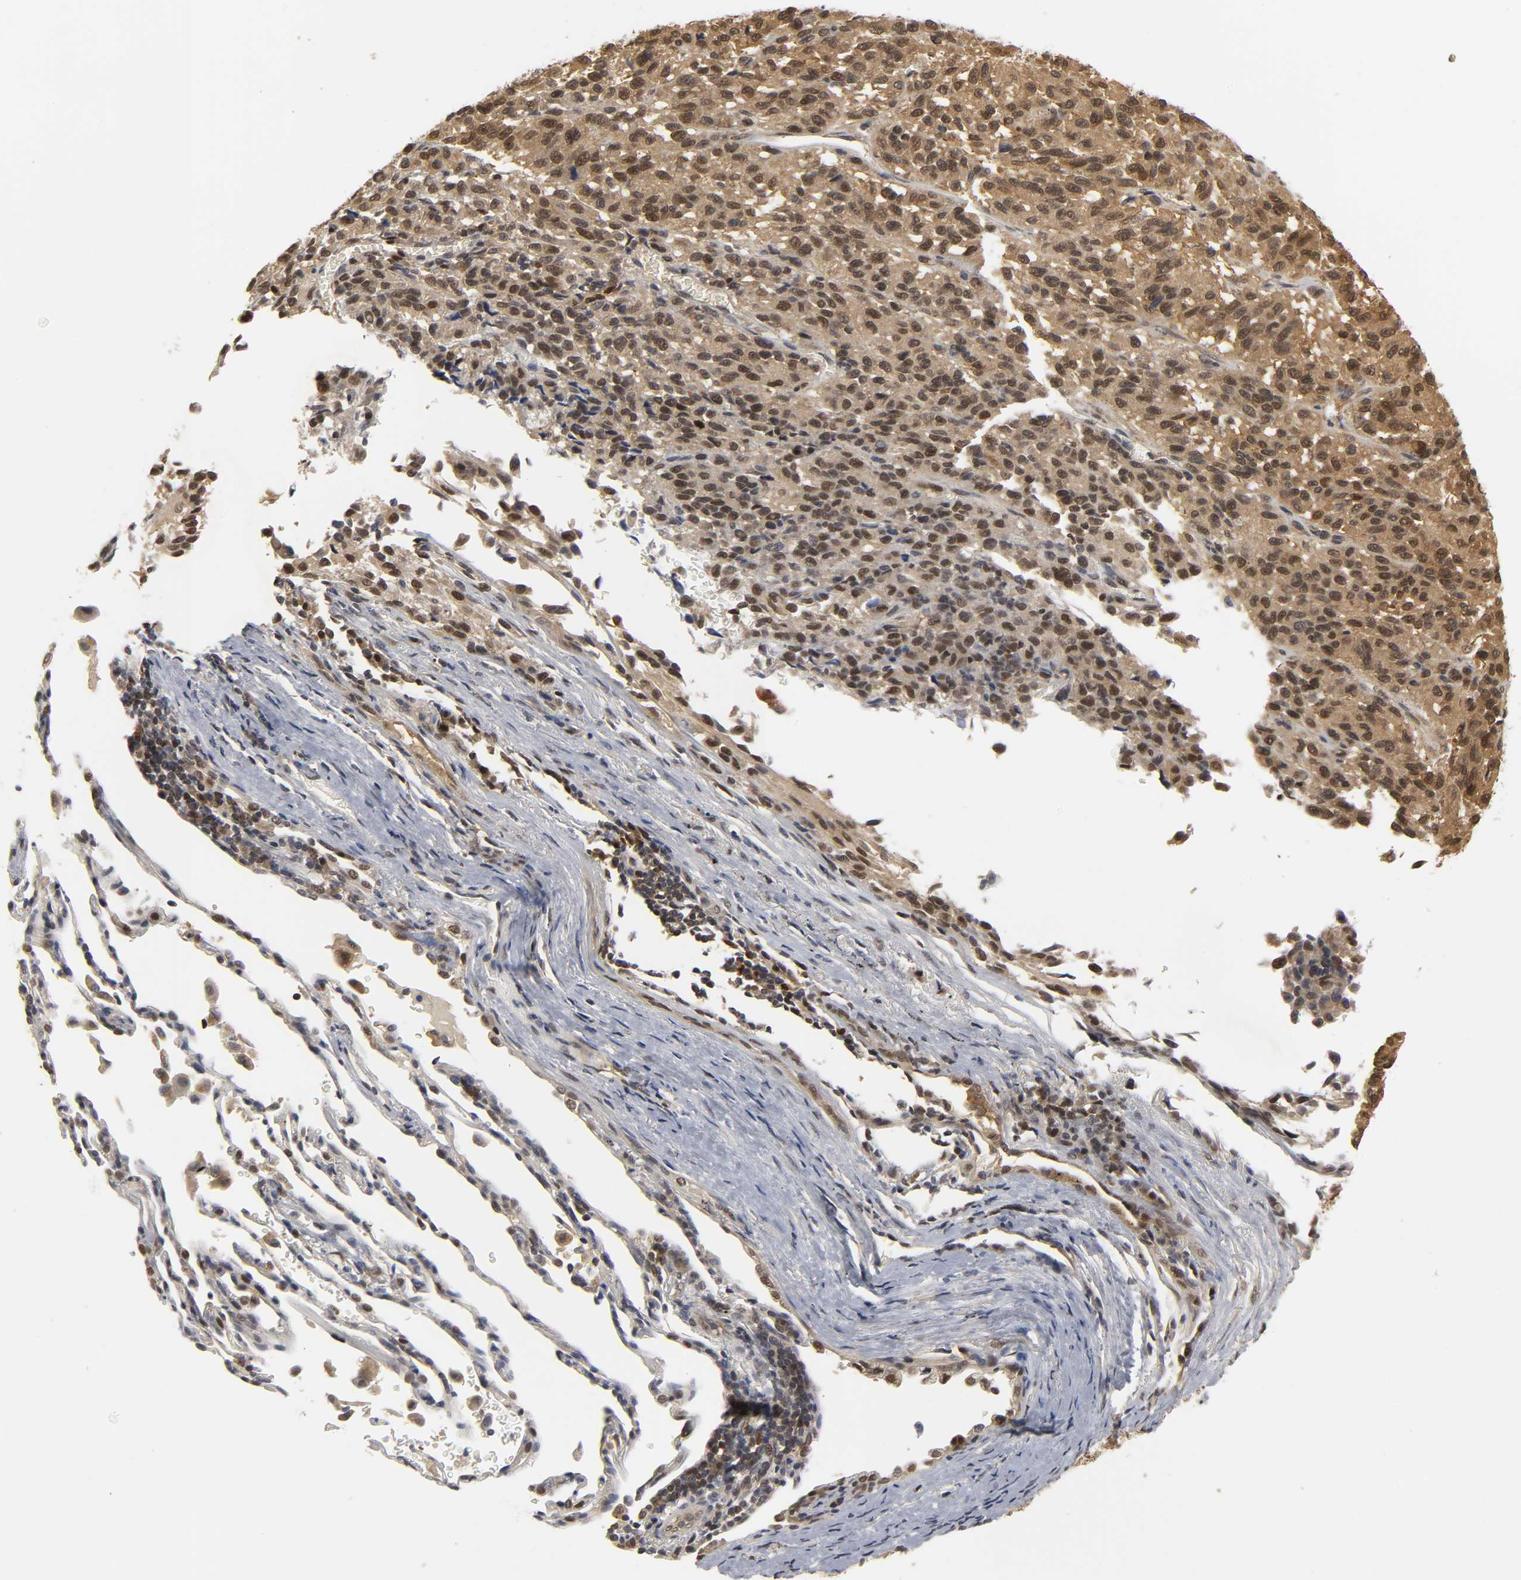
{"staining": {"intensity": "moderate", "quantity": ">75%", "location": "cytoplasmic/membranous,nuclear"}, "tissue": "melanoma", "cell_type": "Tumor cells", "image_type": "cancer", "snomed": [{"axis": "morphology", "description": "Malignant melanoma, Metastatic site"}, {"axis": "topography", "description": "Lung"}], "caption": "Protein staining of melanoma tissue shows moderate cytoplasmic/membranous and nuclear expression in about >75% of tumor cells.", "gene": "PARK7", "patient": {"sex": "male", "age": 64}}